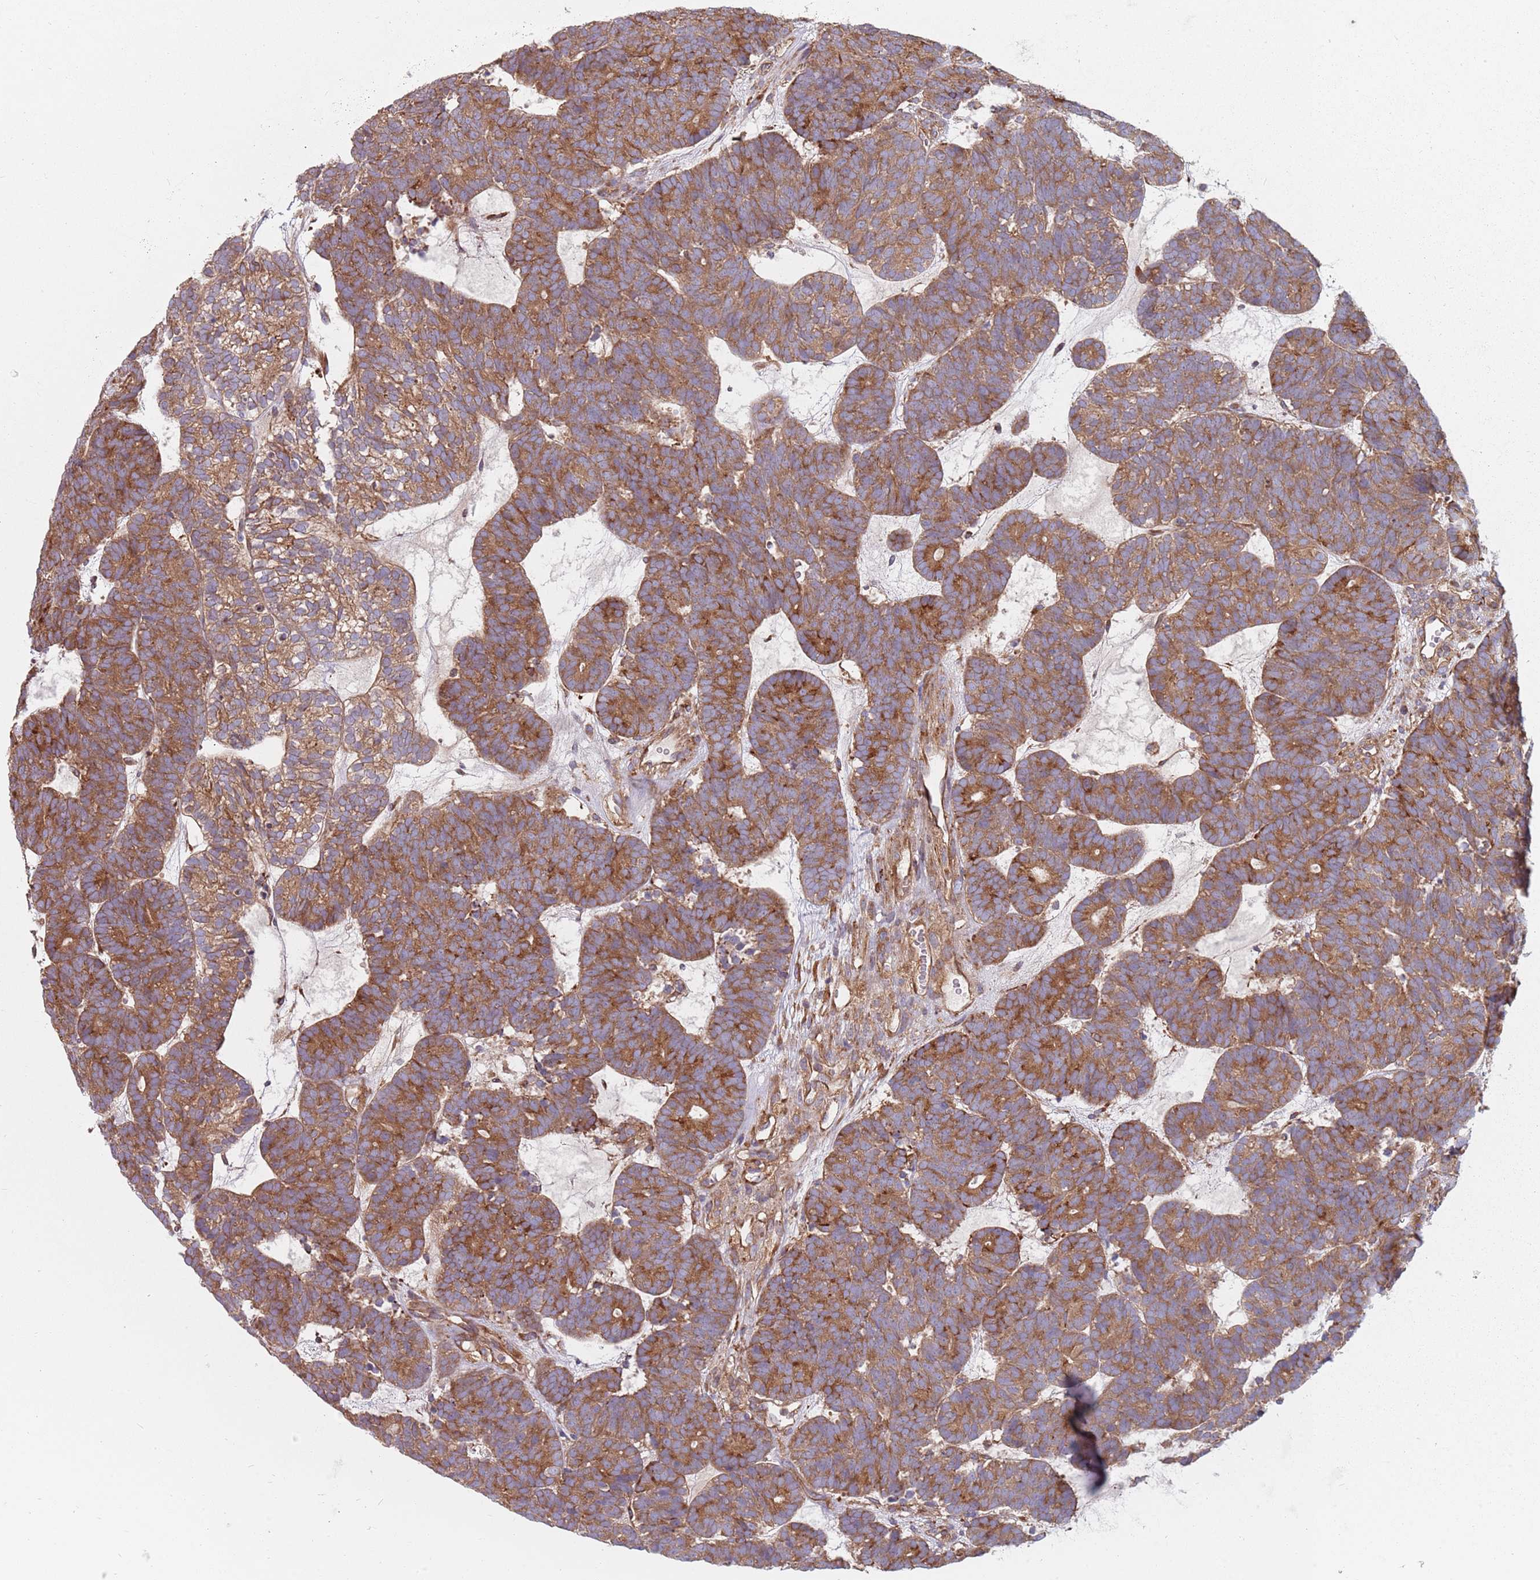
{"staining": {"intensity": "strong", "quantity": ">75%", "location": "cytoplasmic/membranous"}, "tissue": "head and neck cancer", "cell_type": "Tumor cells", "image_type": "cancer", "snomed": [{"axis": "morphology", "description": "Adenocarcinoma, NOS"}, {"axis": "topography", "description": "Head-Neck"}], "caption": "Immunohistochemistry image of head and neck adenocarcinoma stained for a protein (brown), which demonstrates high levels of strong cytoplasmic/membranous positivity in approximately >75% of tumor cells.", "gene": "SPDL1", "patient": {"sex": "female", "age": 81}}